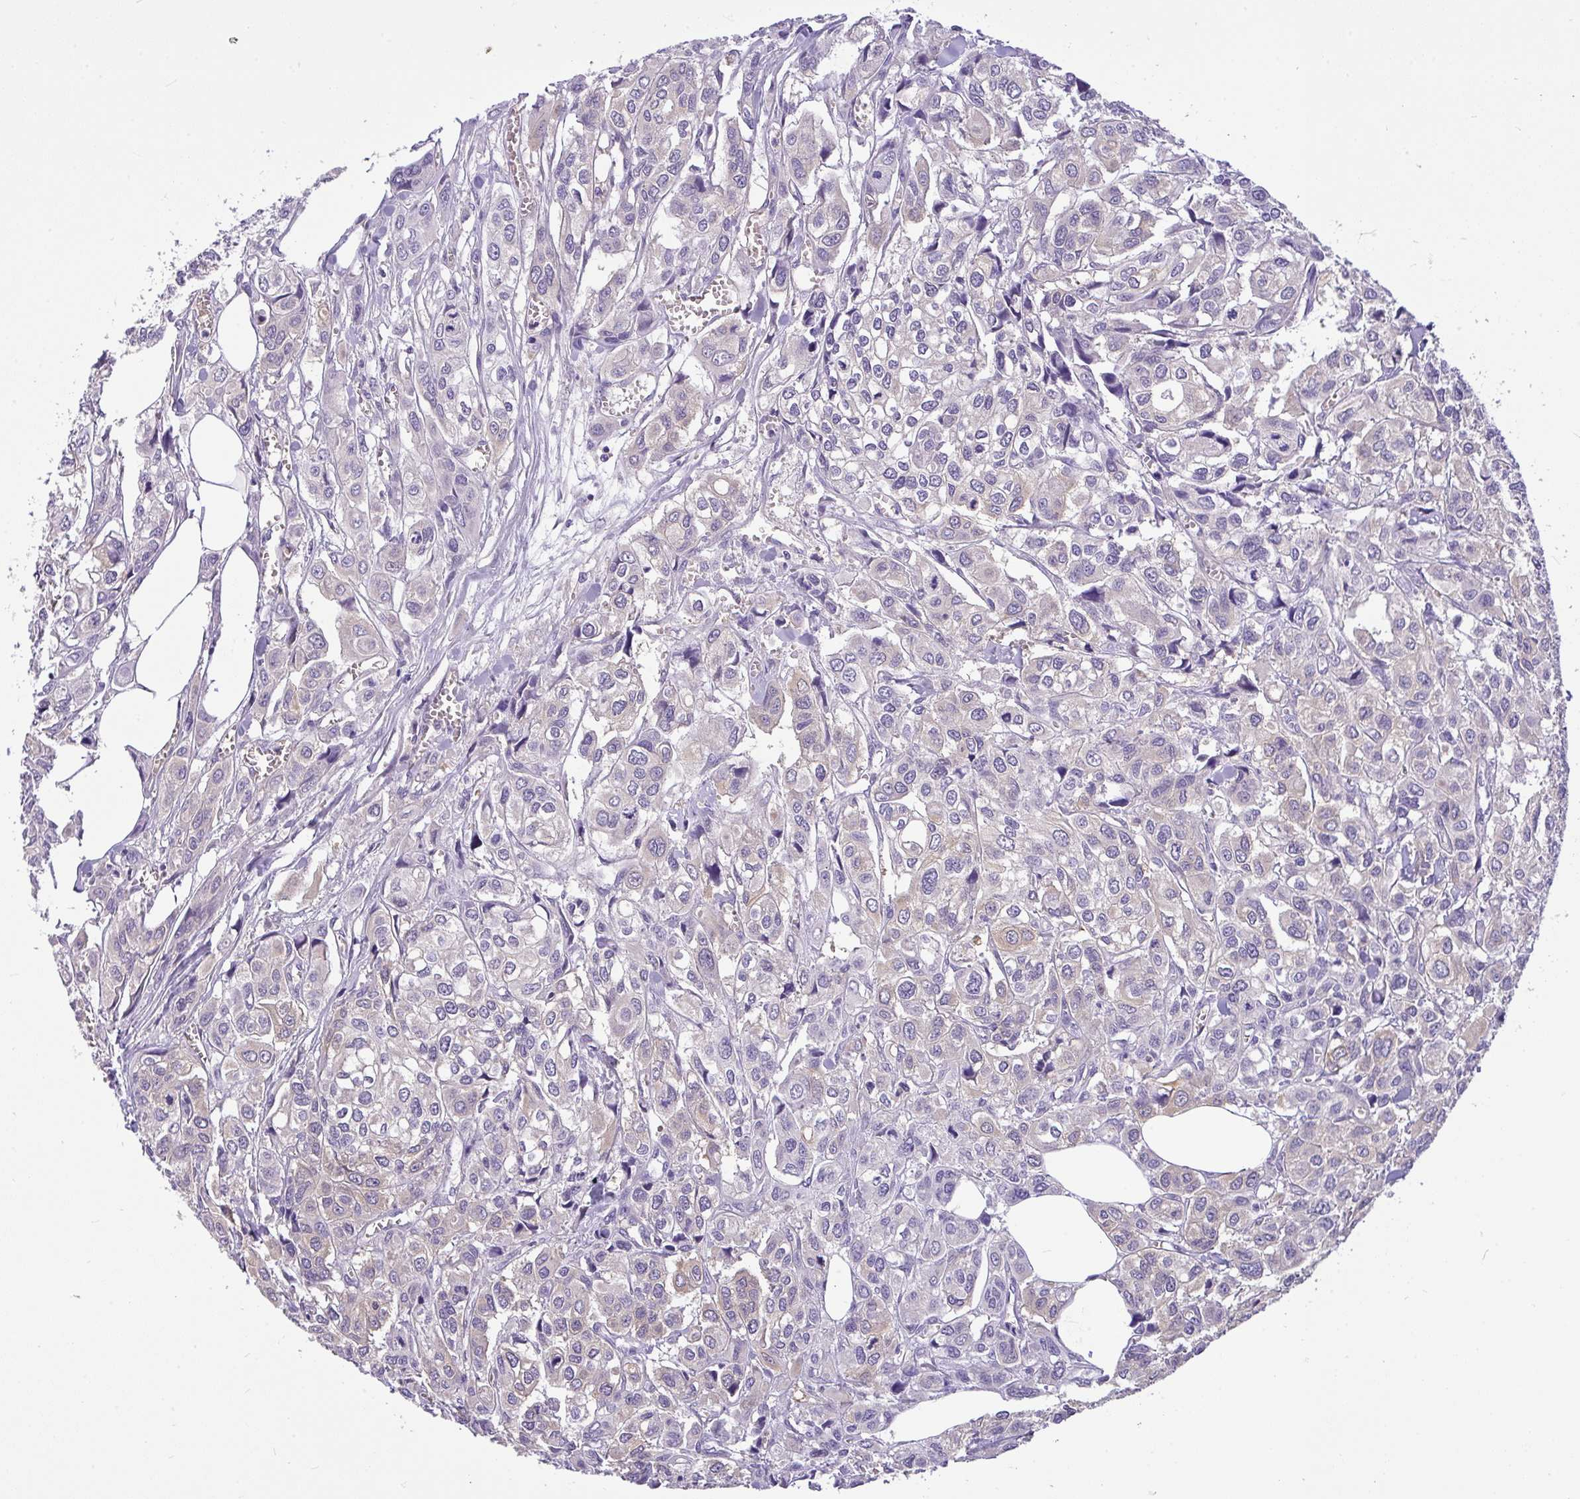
{"staining": {"intensity": "negative", "quantity": "none", "location": "none"}, "tissue": "urothelial cancer", "cell_type": "Tumor cells", "image_type": "cancer", "snomed": [{"axis": "morphology", "description": "Urothelial carcinoma, High grade"}, {"axis": "topography", "description": "Urinary bladder"}], "caption": "Tumor cells show no significant protein positivity in urothelial carcinoma (high-grade).", "gene": "MOCS1", "patient": {"sex": "male", "age": 67}}